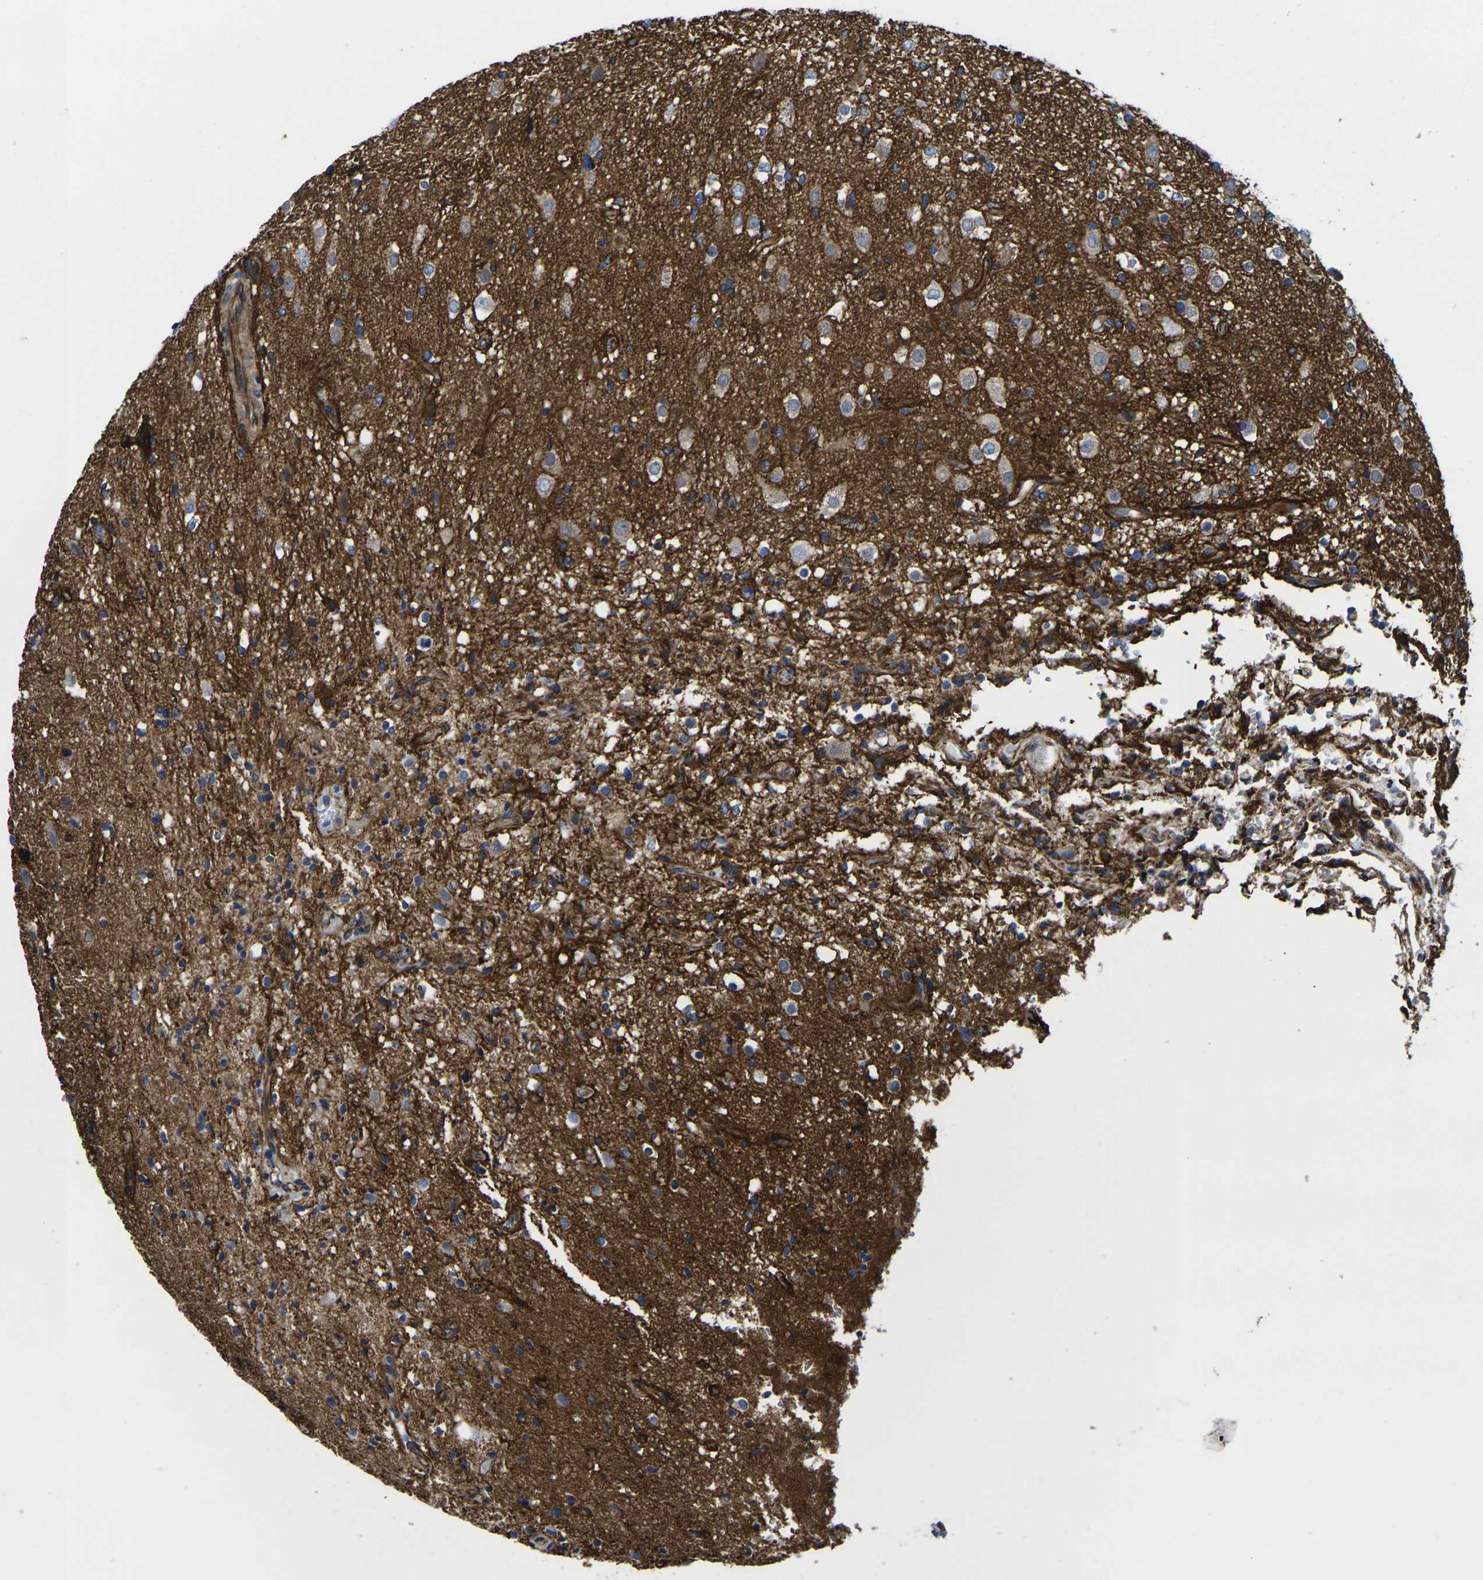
{"staining": {"intensity": "moderate", "quantity": ">75%", "location": "cytoplasmic/membranous"}, "tissue": "glioma", "cell_type": "Tumor cells", "image_type": "cancer", "snomed": [{"axis": "morphology", "description": "Glioma, malignant, High grade"}, {"axis": "topography", "description": "Brain"}], "caption": "The immunohistochemical stain labels moderate cytoplasmic/membranous positivity in tumor cells of glioma tissue.", "gene": "NUMB", "patient": {"sex": "male", "age": 33}}